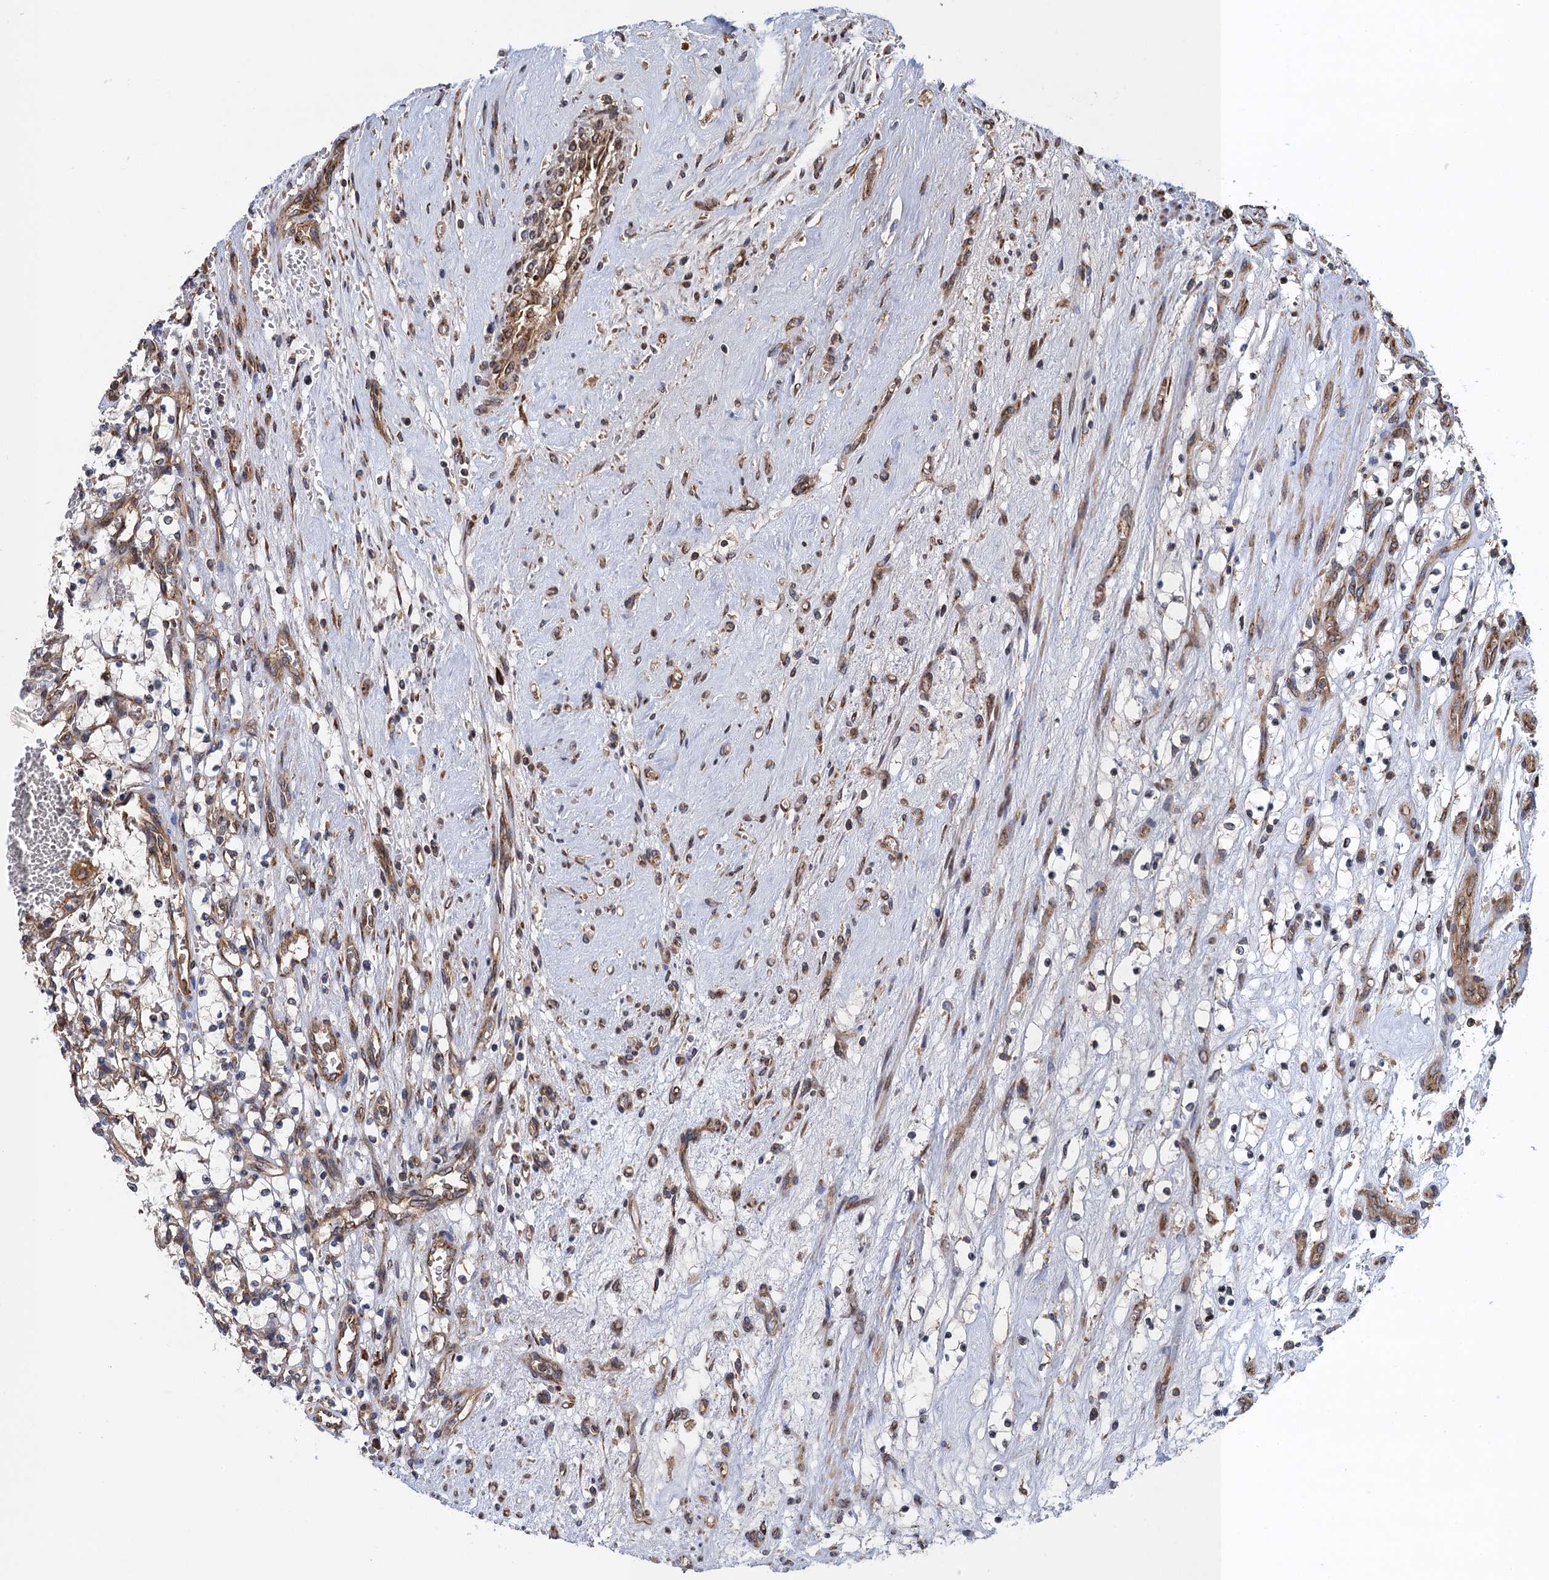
{"staining": {"intensity": "negative", "quantity": "none", "location": "none"}, "tissue": "renal cancer", "cell_type": "Tumor cells", "image_type": "cancer", "snomed": [{"axis": "morphology", "description": "Adenocarcinoma, NOS"}, {"axis": "topography", "description": "Kidney"}], "caption": "Tumor cells are negative for protein expression in human adenocarcinoma (renal).", "gene": "MDM1", "patient": {"sex": "female", "age": 69}}